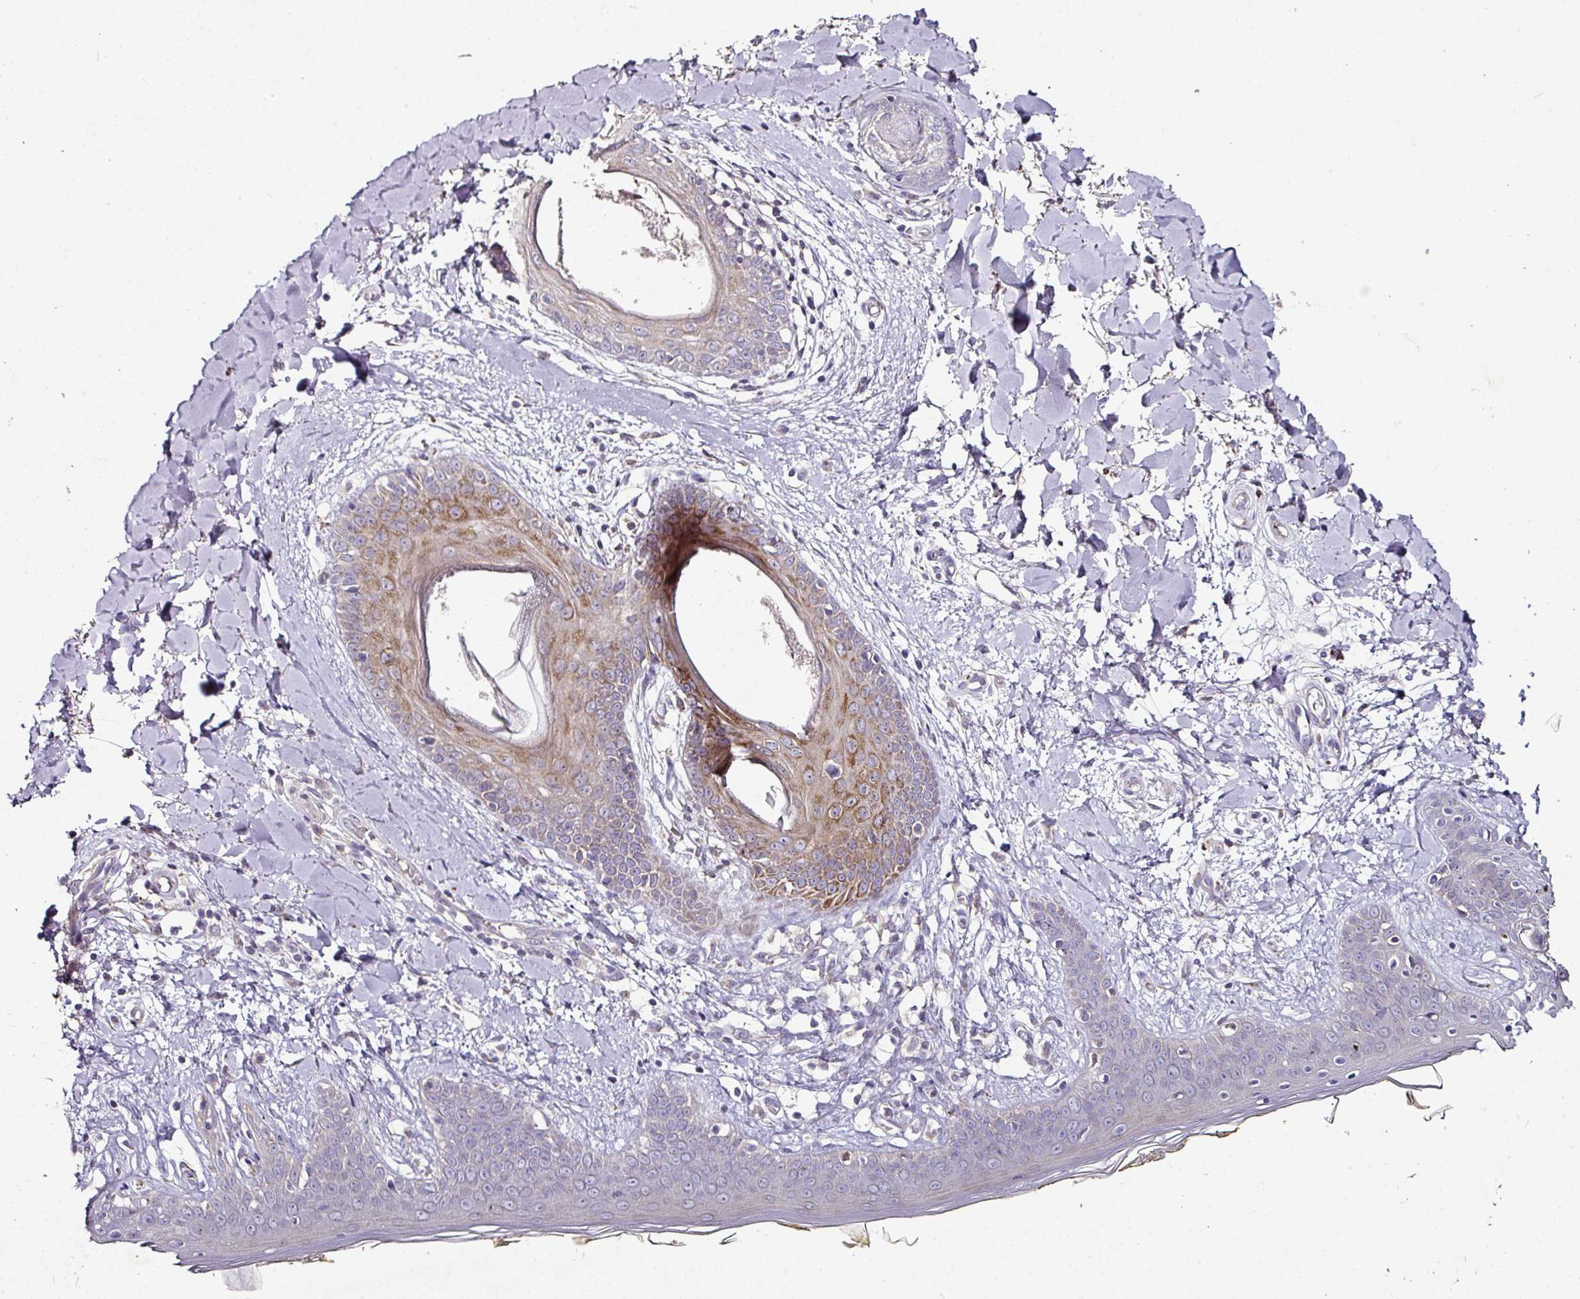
{"staining": {"intensity": "negative", "quantity": "none", "location": "none"}, "tissue": "skin", "cell_type": "Fibroblasts", "image_type": "normal", "snomed": [{"axis": "morphology", "description": "Normal tissue, NOS"}, {"axis": "topography", "description": "Skin"}], "caption": "The photomicrograph shows no staining of fibroblasts in normal skin. (Brightfield microscopy of DAB immunohistochemistry at high magnification).", "gene": "SKIC2", "patient": {"sex": "female", "age": 34}}